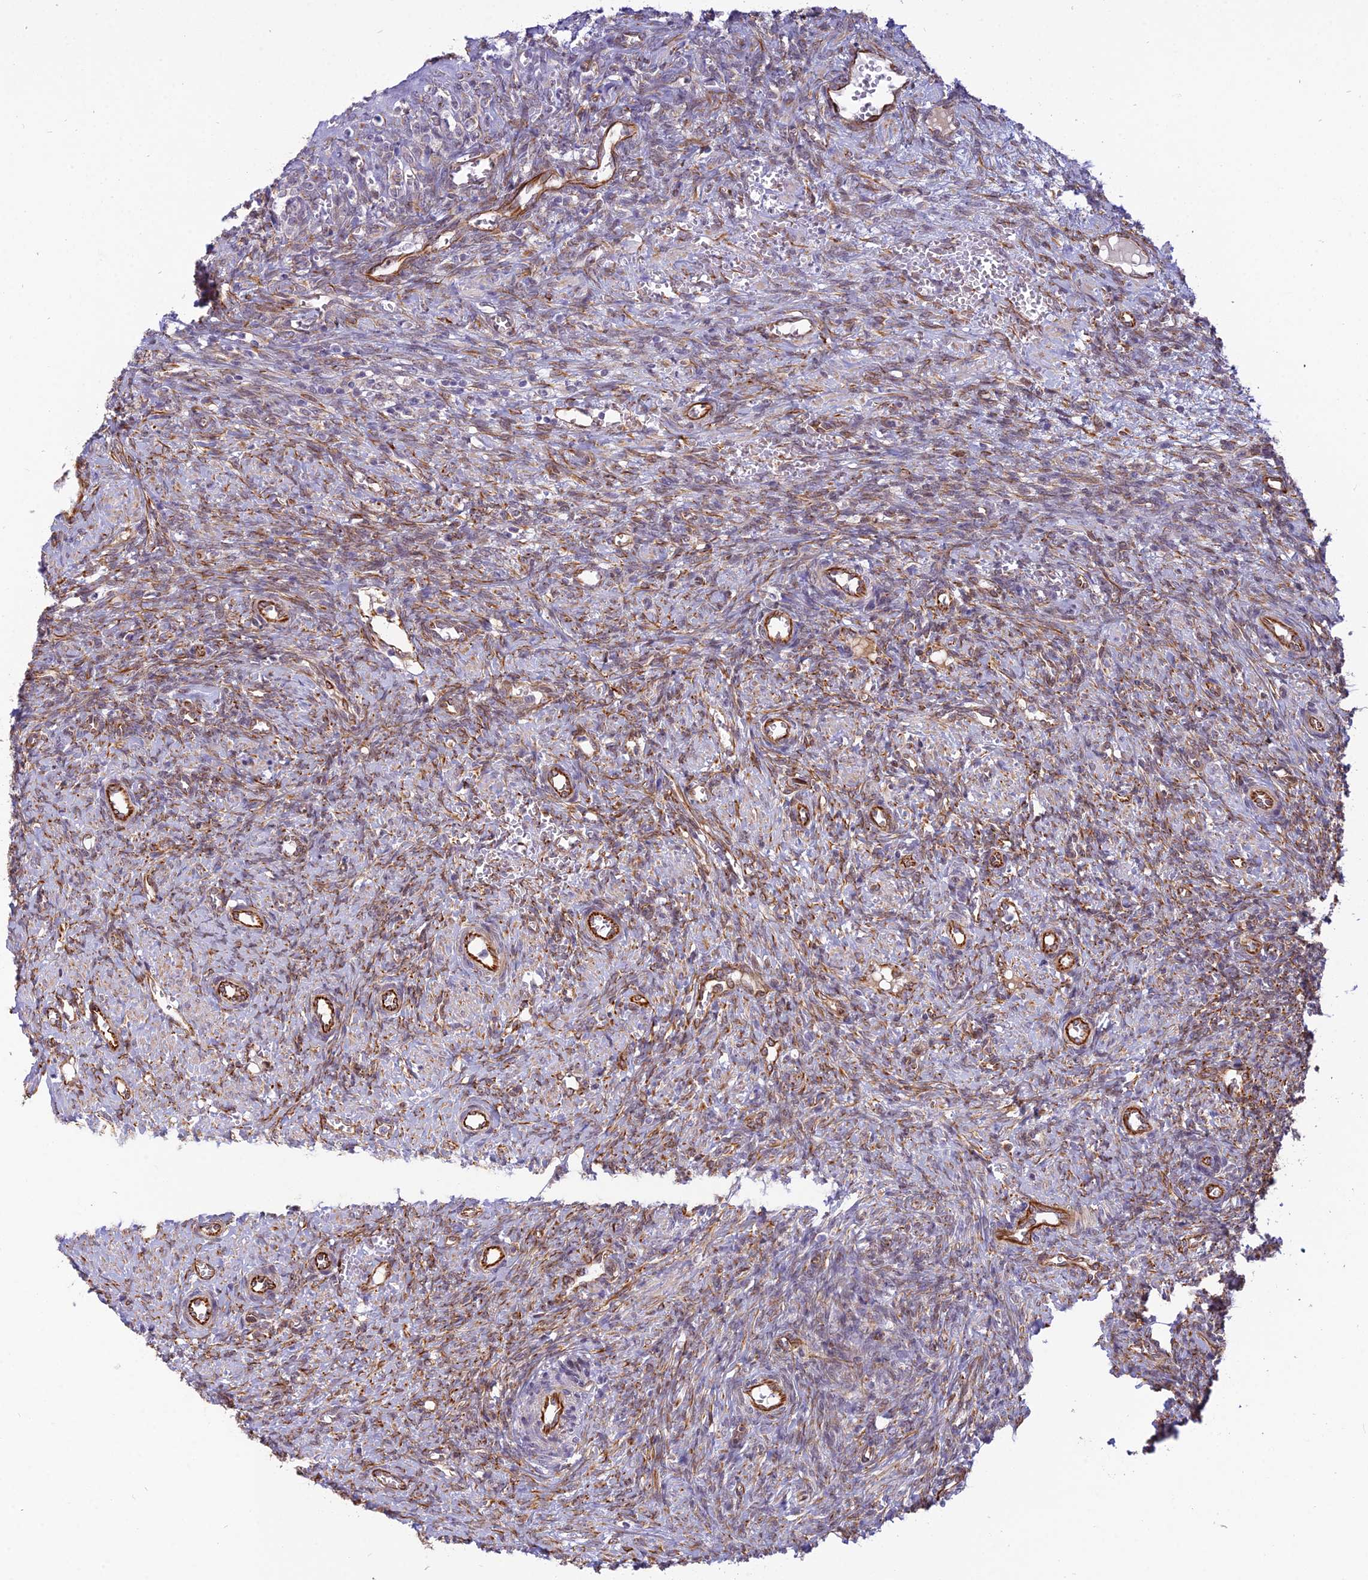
{"staining": {"intensity": "negative", "quantity": "none", "location": "none"}, "tissue": "ovary", "cell_type": "Follicle cells", "image_type": "normal", "snomed": [{"axis": "morphology", "description": "Normal tissue, NOS"}, {"axis": "topography", "description": "Ovary"}], "caption": "The image shows no significant positivity in follicle cells of ovary.", "gene": "SAPCD2", "patient": {"sex": "female", "age": 41}}